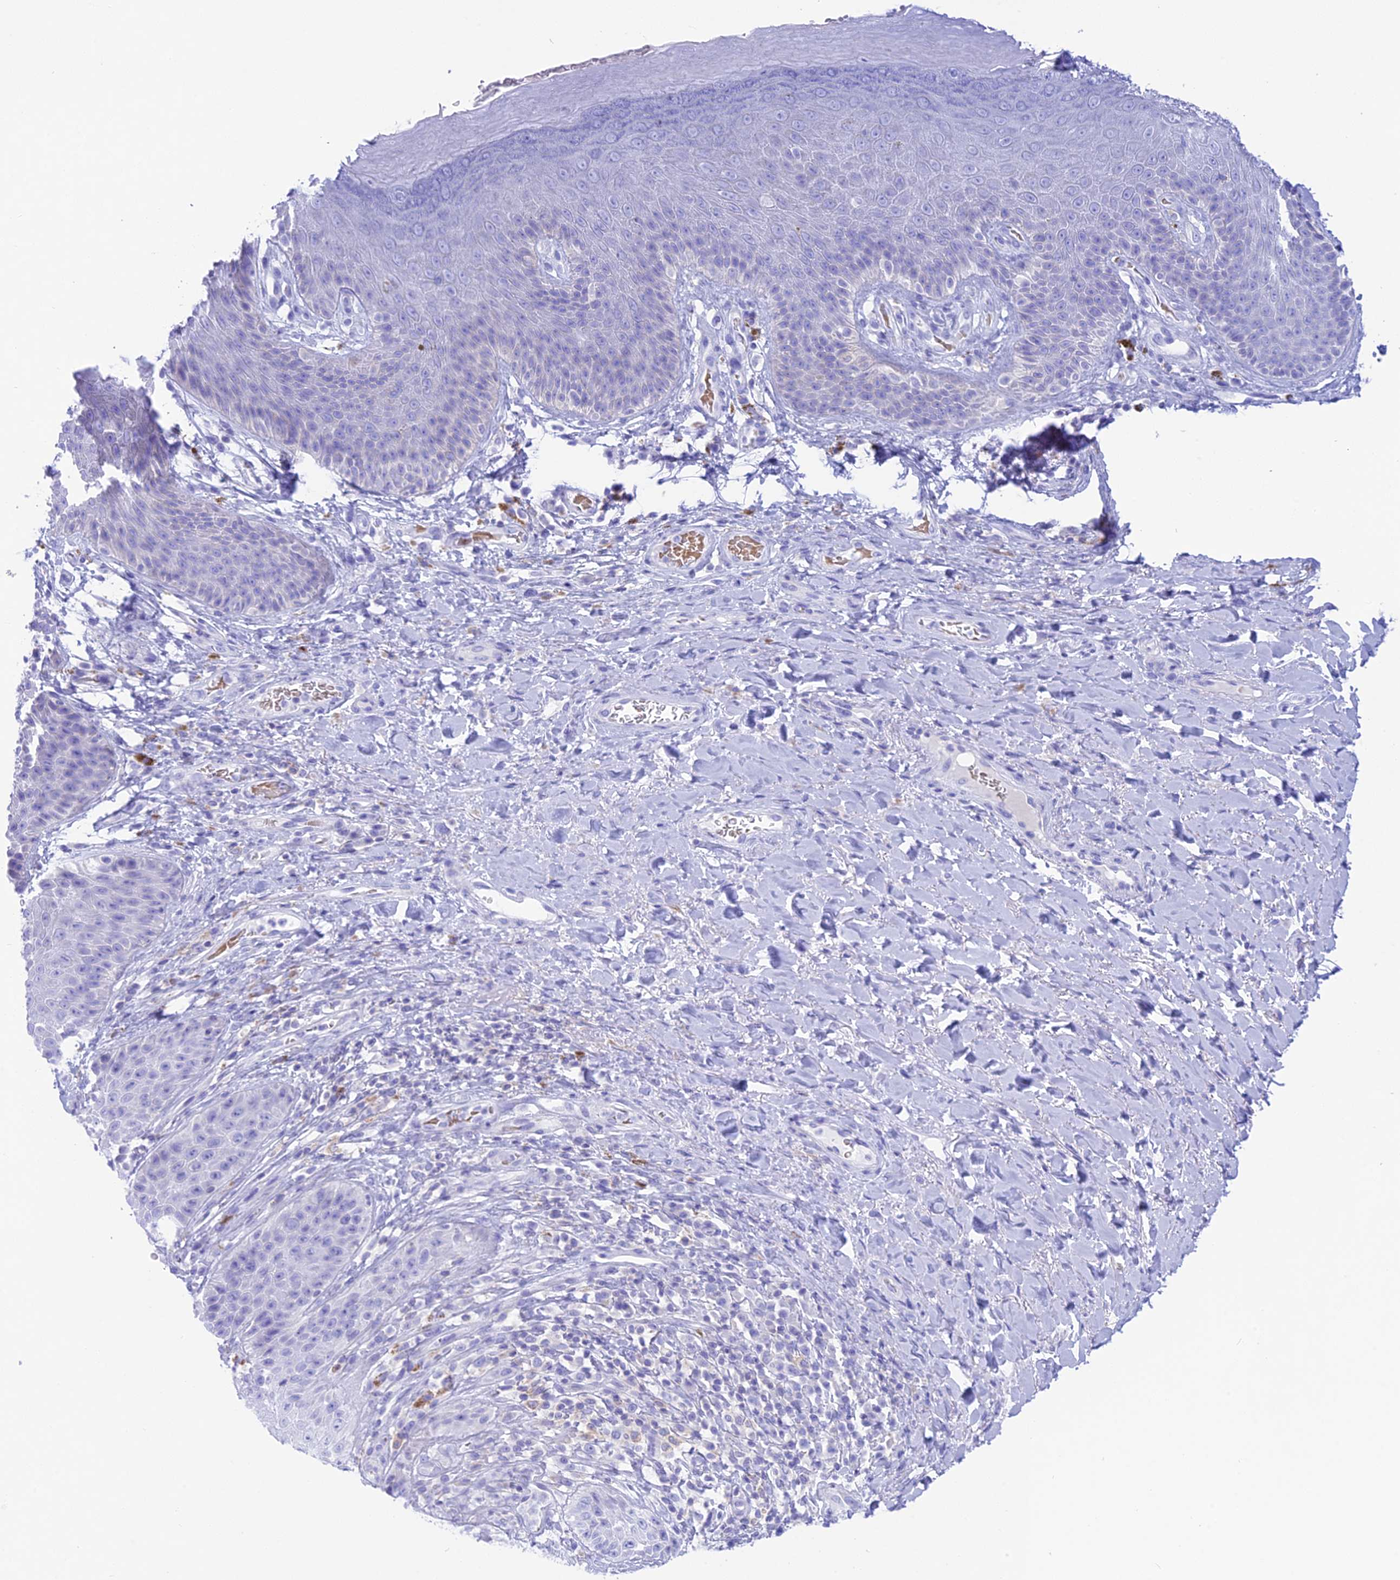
{"staining": {"intensity": "moderate", "quantity": "<25%", "location": "cytoplasmic/membranous"}, "tissue": "skin", "cell_type": "Epidermal cells", "image_type": "normal", "snomed": [{"axis": "morphology", "description": "Normal tissue, NOS"}, {"axis": "topography", "description": "Anal"}], "caption": "Protein expression analysis of unremarkable human skin reveals moderate cytoplasmic/membranous positivity in about <25% of epidermal cells. Nuclei are stained in blue.", "gene": "GLYATL1B", "patient": {"sex": "female", "age": 89}}